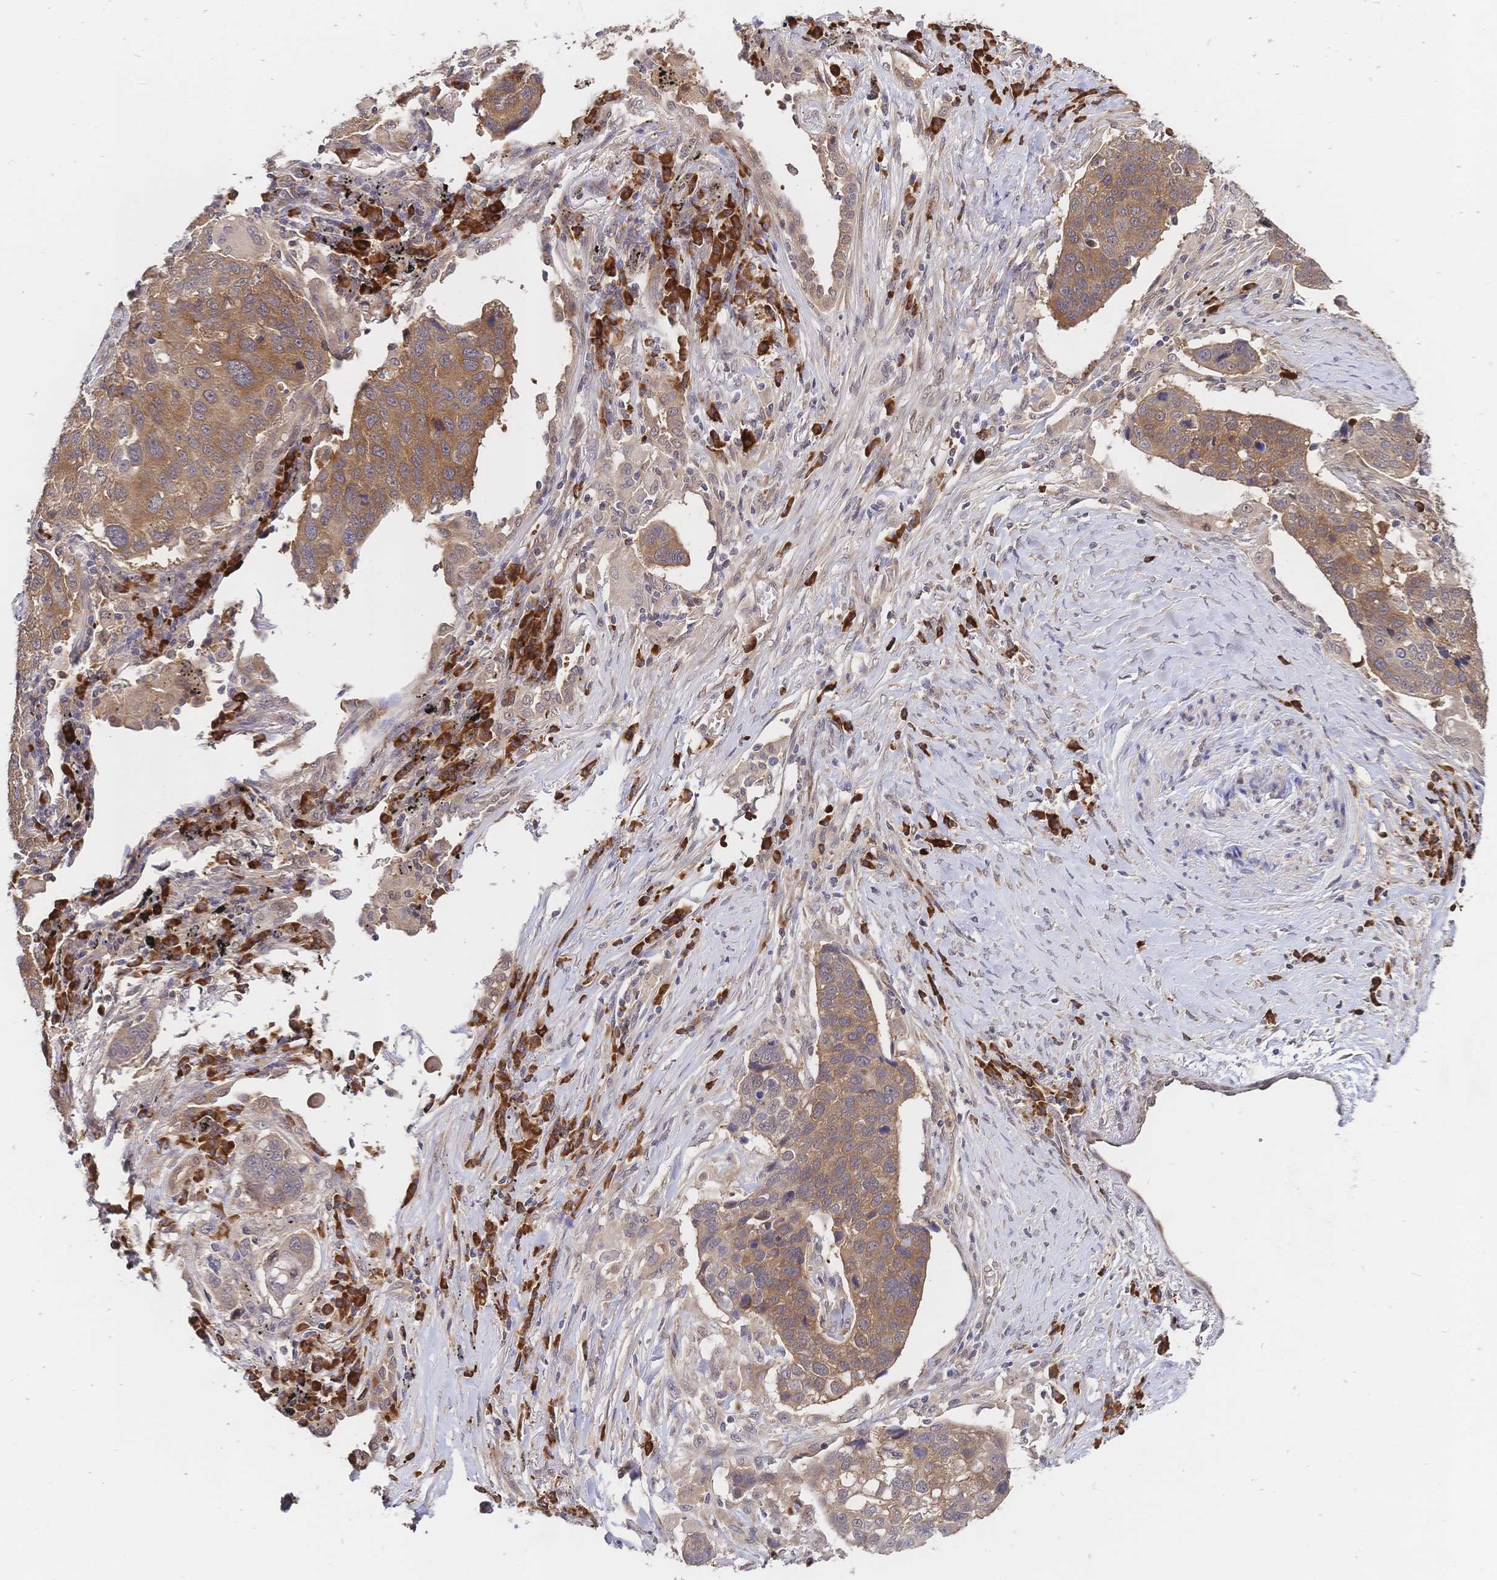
{"staining": {"intensity": "moderate", "quantity": ">75%", "location": "cytoplasmic/membranous"}, "tissue": "lung cancer", "cell_type": "Tumor cells", "image_type": "cancer", "snomed": [{"axis": "morphology", "description": "Squamous cell carcinoma, NOS"}, {"axis": "topography", "description": "Lymph node"}, {"axis": "topography", "description": "Lung"}], "caption": "Lung squamous cell carcinoma stained with a brown dye demonstrates moderate cytoplasmic/membranous positive expression in approximately >75% of tumor cells.", "gene": "LMO4", "patient": {"sex": "male", "age": 61}}